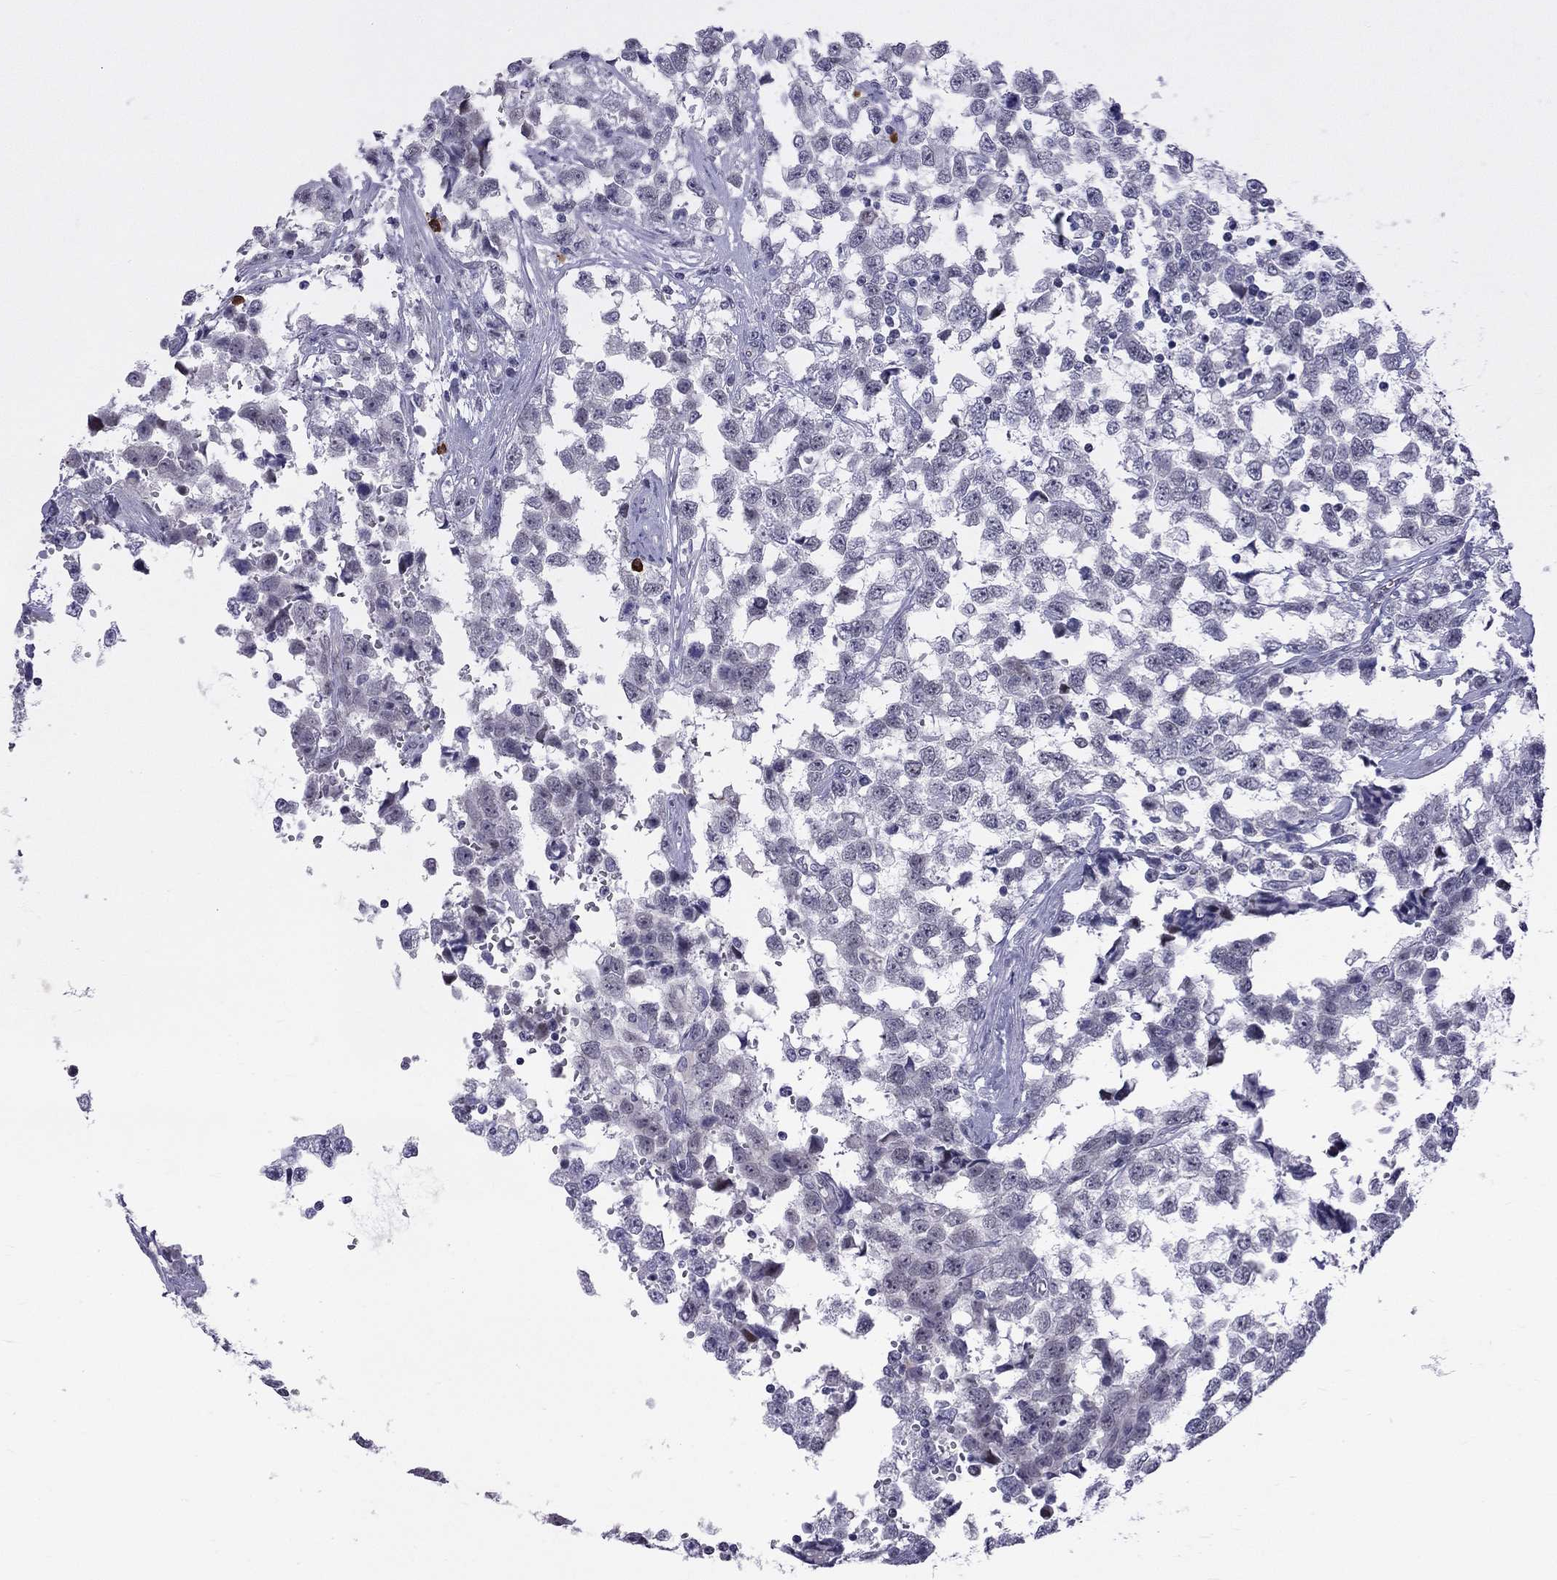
{"staining": {"intensity": "negative", "quantity": "none", "location": "none"}, "tissue": "testis cancer", "cell_type": "Tumor cells", "image_type": "cancer", "snomed": [{"axis": "morphology", "description": "Seminoma, NOS"}, {"axis": "topography", "description": "Testis"}], "caption": "Tumor cells show no significant positivity in testis cancer. (Stains: DAB (3,3'-diaminobenzidine) immunohistochemistry (IHC) with hematoxylin counter stain, Microscopy: brightfield microscopy at high magnification).", "gene": "RTL9", "patient": {"sex": "male", "age": 34}}